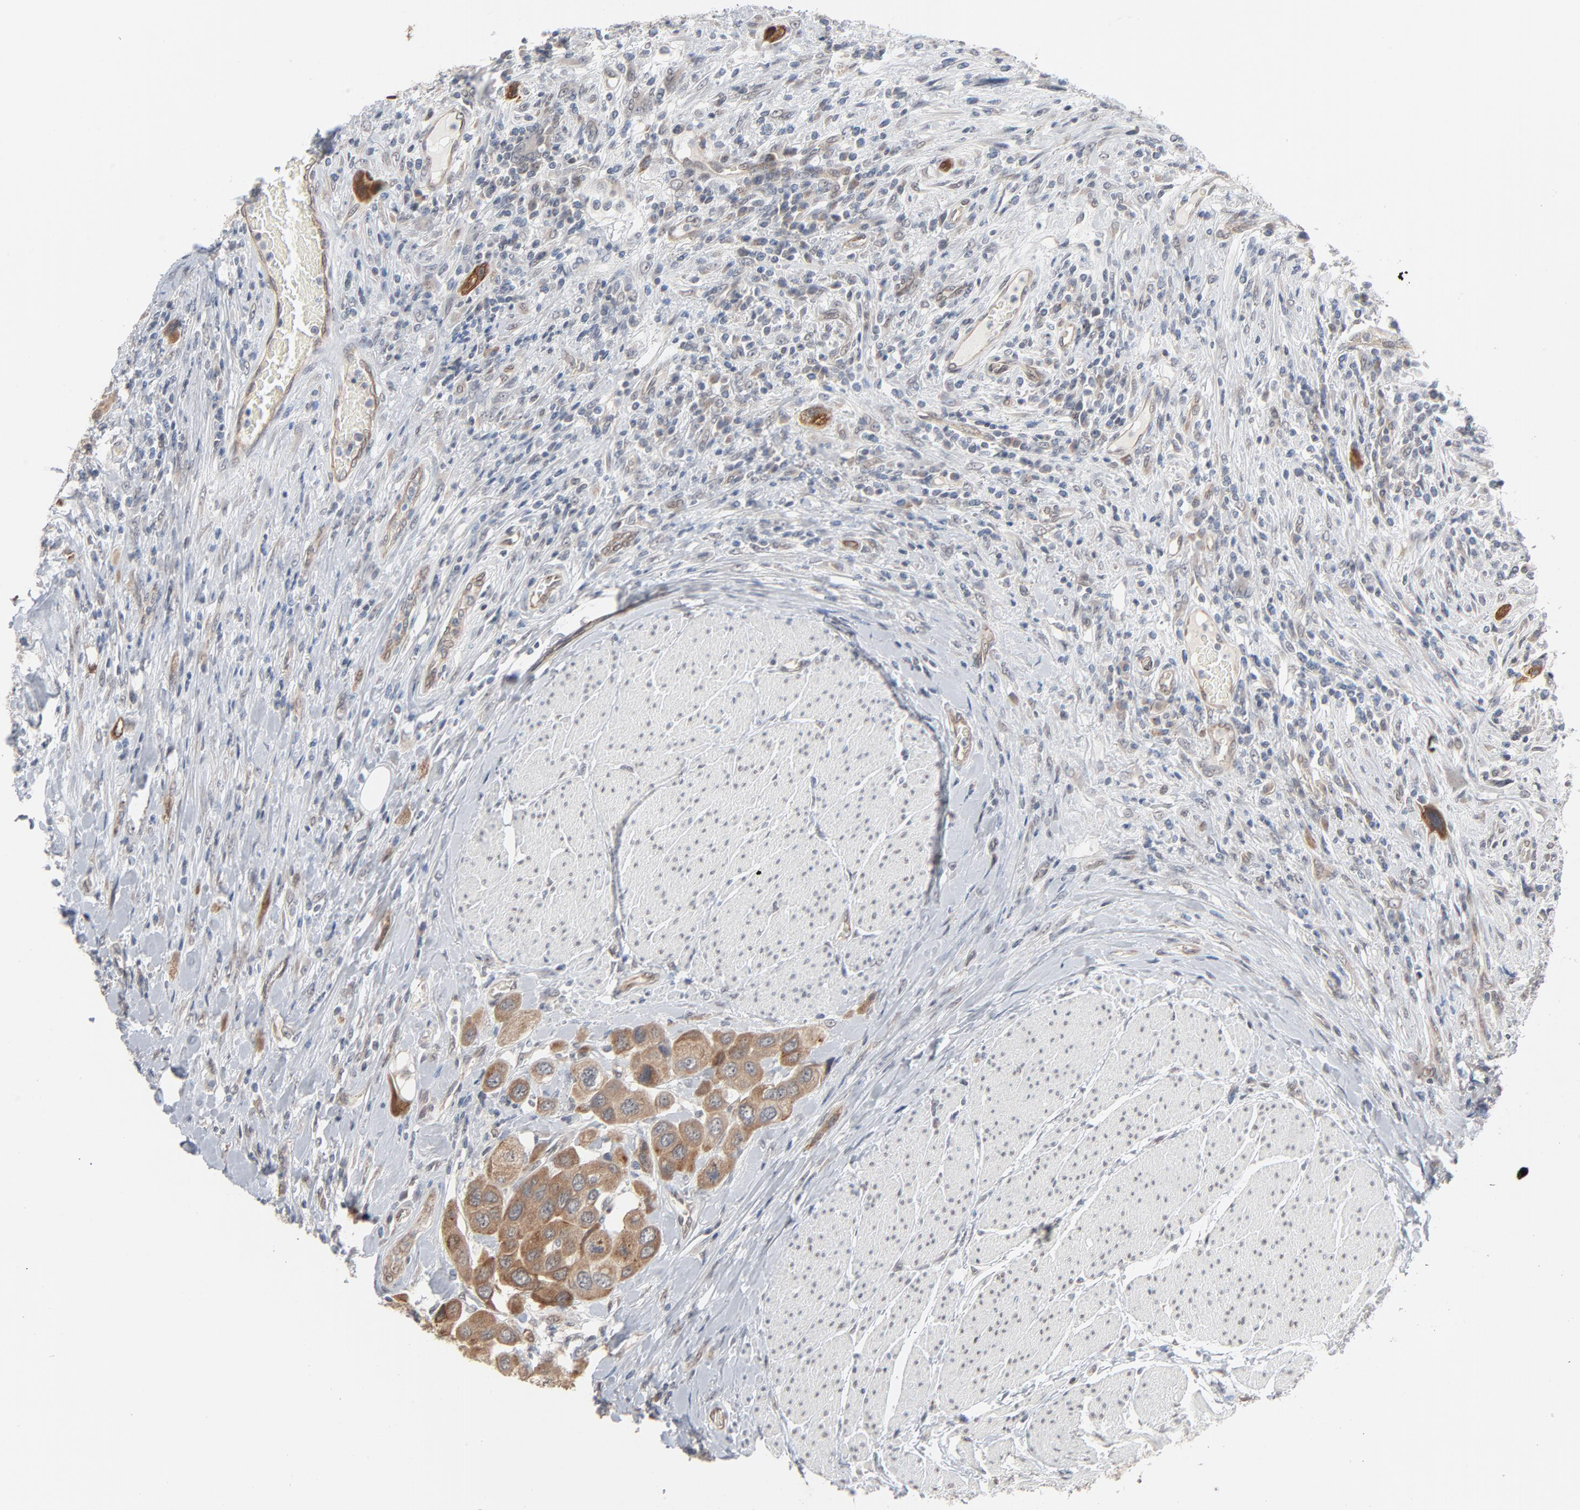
{"staining": {"intensity": "moderate", "quantity": ">75%", "location": "cytoplasmic/membranous,nuclear"}, "tissue": "urothelial cancer", "cell_type": "Tumor cells", "image_type": "cancer", "snomed": [{"axis": "morphology", "description": "Urothelial carcinoma, High grade"}, {"axis": "topography", "description": "Urinary bladder"}], "caption": "Urothelial cancer was stained to show a protein in brown. There is medium levels of moderate cytoplasmic/membranous and nuclear staining in about >75% of tumor cells. The protein is stained brown, and the nuclei are stained in blue (DAB (3,3'-diaminobenzidine) IHC with brightfield microscopy, high magnification).", "gene": "ITPR3", "patient": {"sex": "male", "age": 50}}